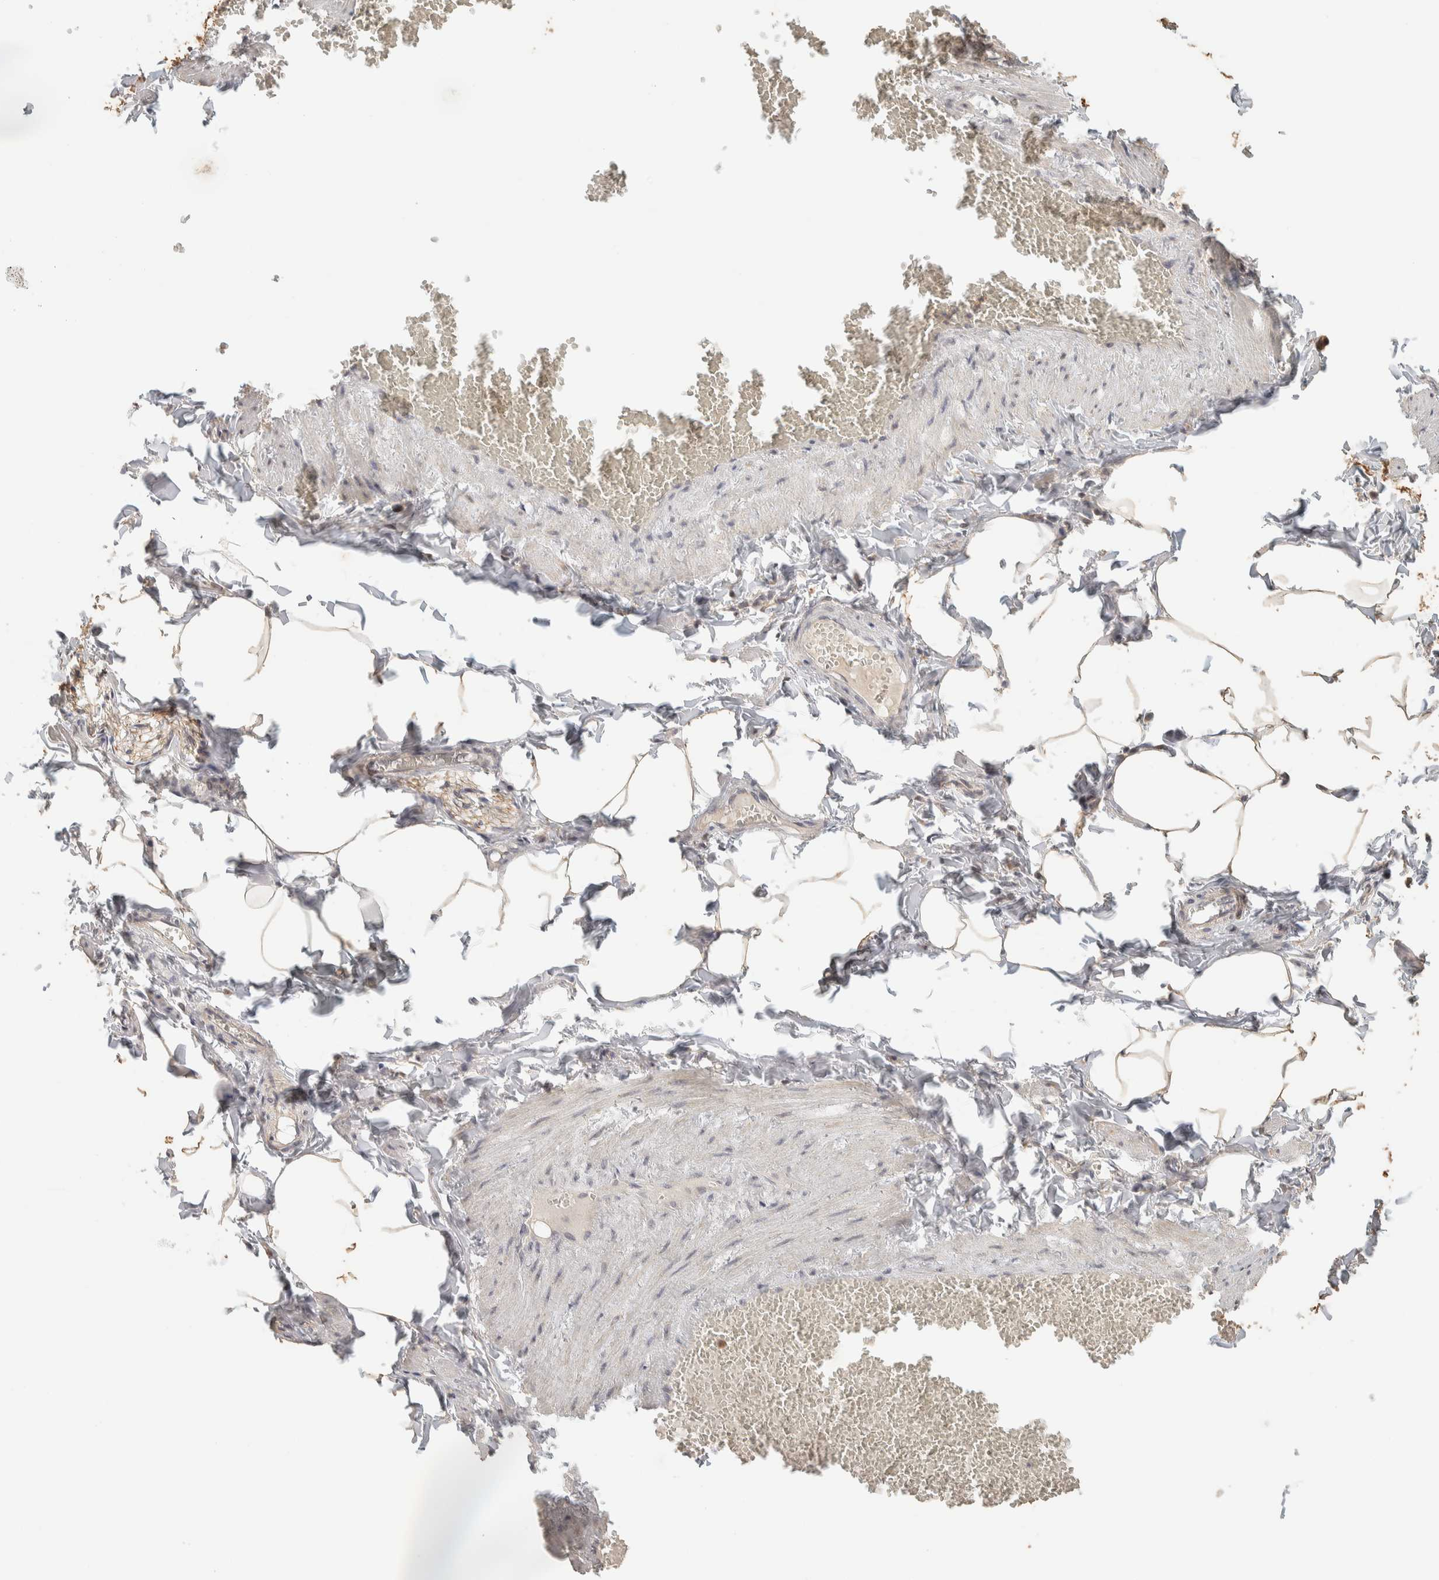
{"staining": {"intensity": "moderate", "quantity": ">75%", "location": "cytoplasmic/membranous"}, "tissue": "adipose tissue", "cell_type": "Adipocytes", "image_type": "normal", "snomed": [{"axis": "morphology", "description": "Normal tissue, NOS"}, {"axis": "topography", "description": "Vascular tissue"}], "caption": "Adipocytes reveal medium levels of moderate cytoplasmic/membranous expression in about >75% of cells in unremarkable adipose tissue. (IHC, brightfield microscopy, high magnification).", "gene": "ITPA", "patient": {"sex": "male", "age": 41}}